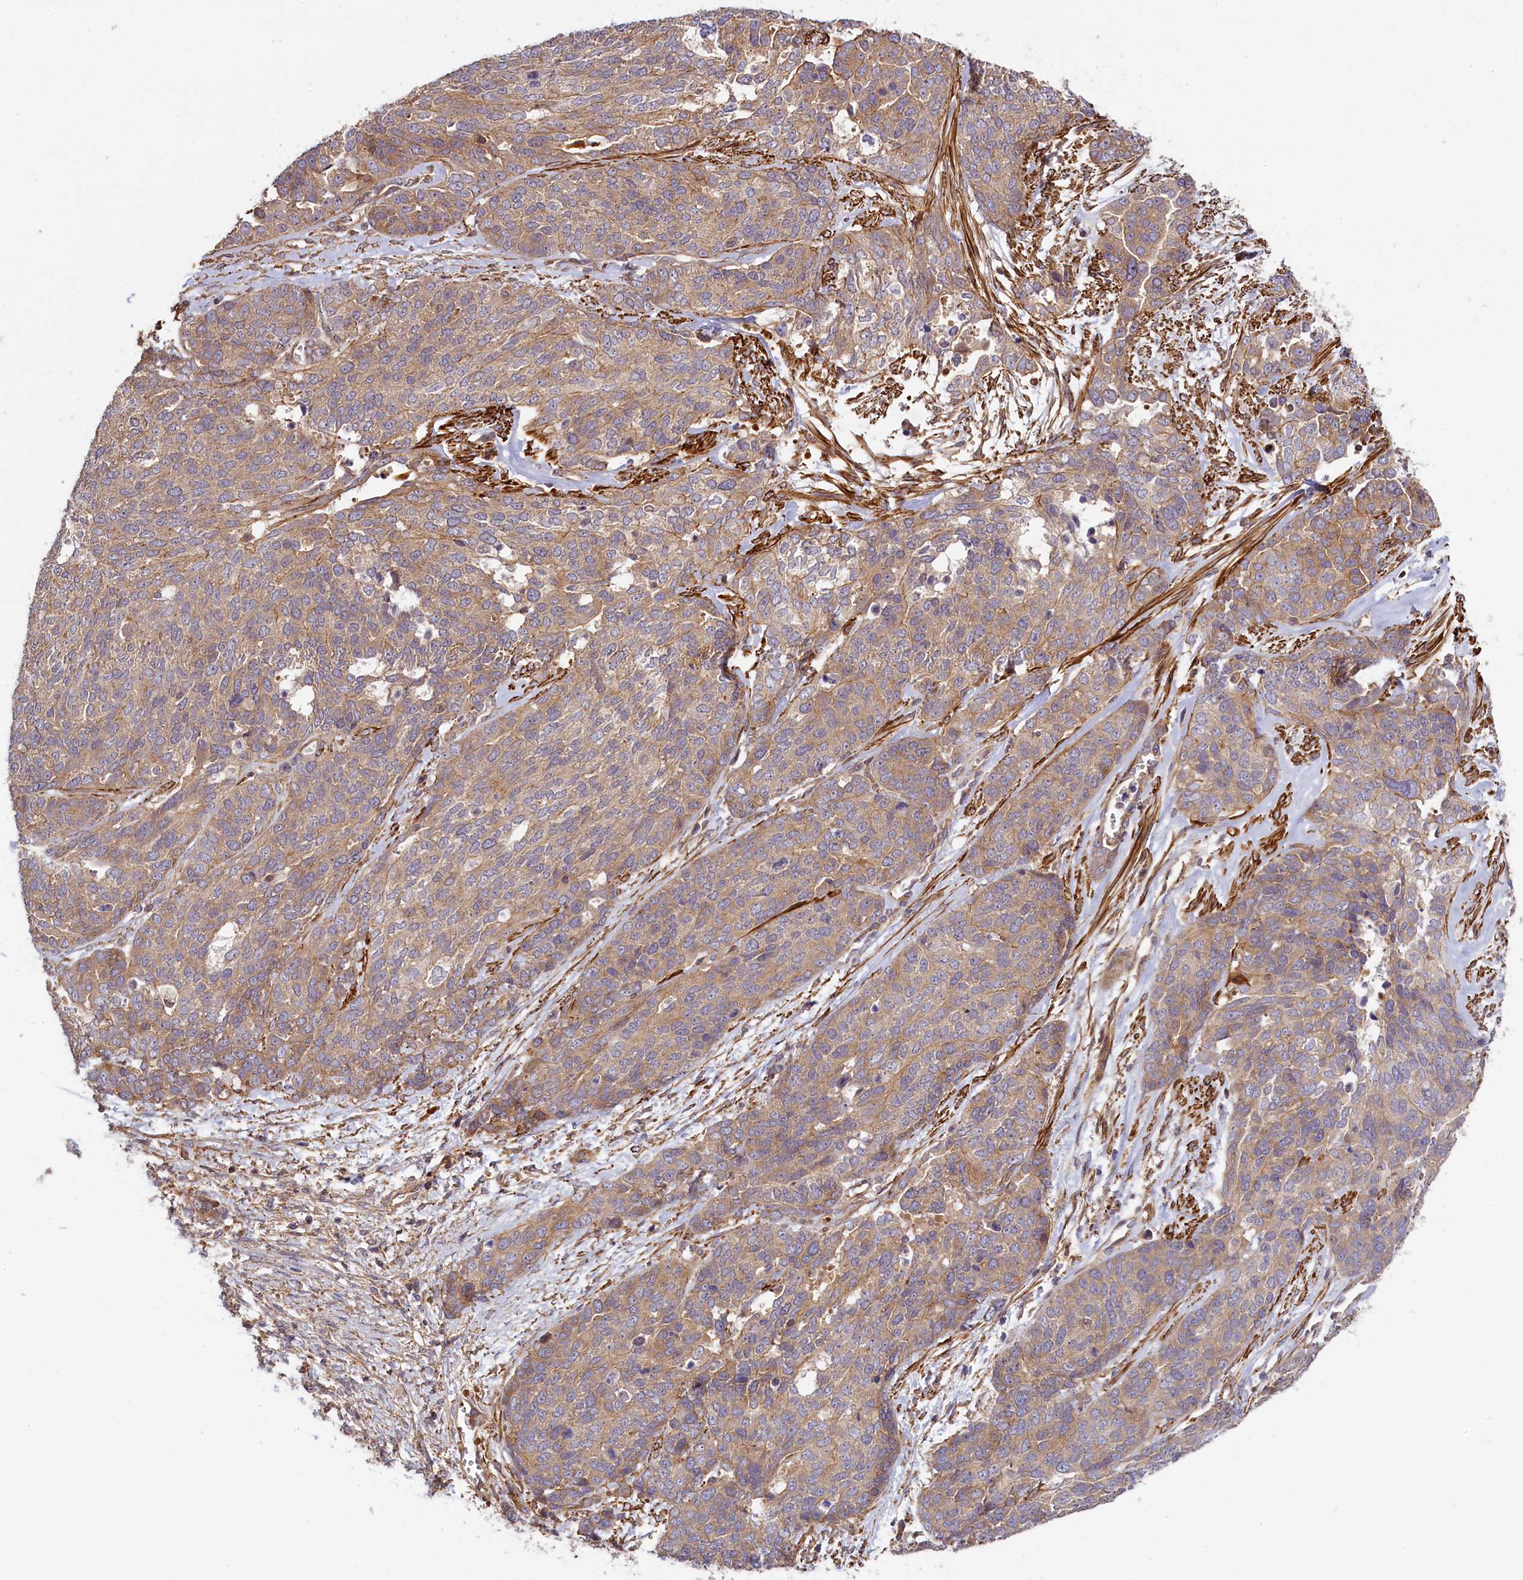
{"staining": {"intensity": "weak", "quantity": ">75%", "location": "cytoplasmic/membranous"}, "tissue": "ovarian cancer", "cell_type": "Tumor cells", "image_type": "cancer", "snomed": [{"axis": "morphology", "description": "Cystadenocarcinoma, serous, NOS"}, {"axis": "topography", "description": "Ovary"}], "caption": "Immunohistochemical staining of human ovarian serous cystadenocarcinoma reveals low levels of weak cytoplasmic/membranous staining in approximately >75% of tumor cells. (brown staining indicates protein expression, while blue staining denotes nuclei).", "gene": "FUZ", "patient": {"sex": "female", "age": 44}}